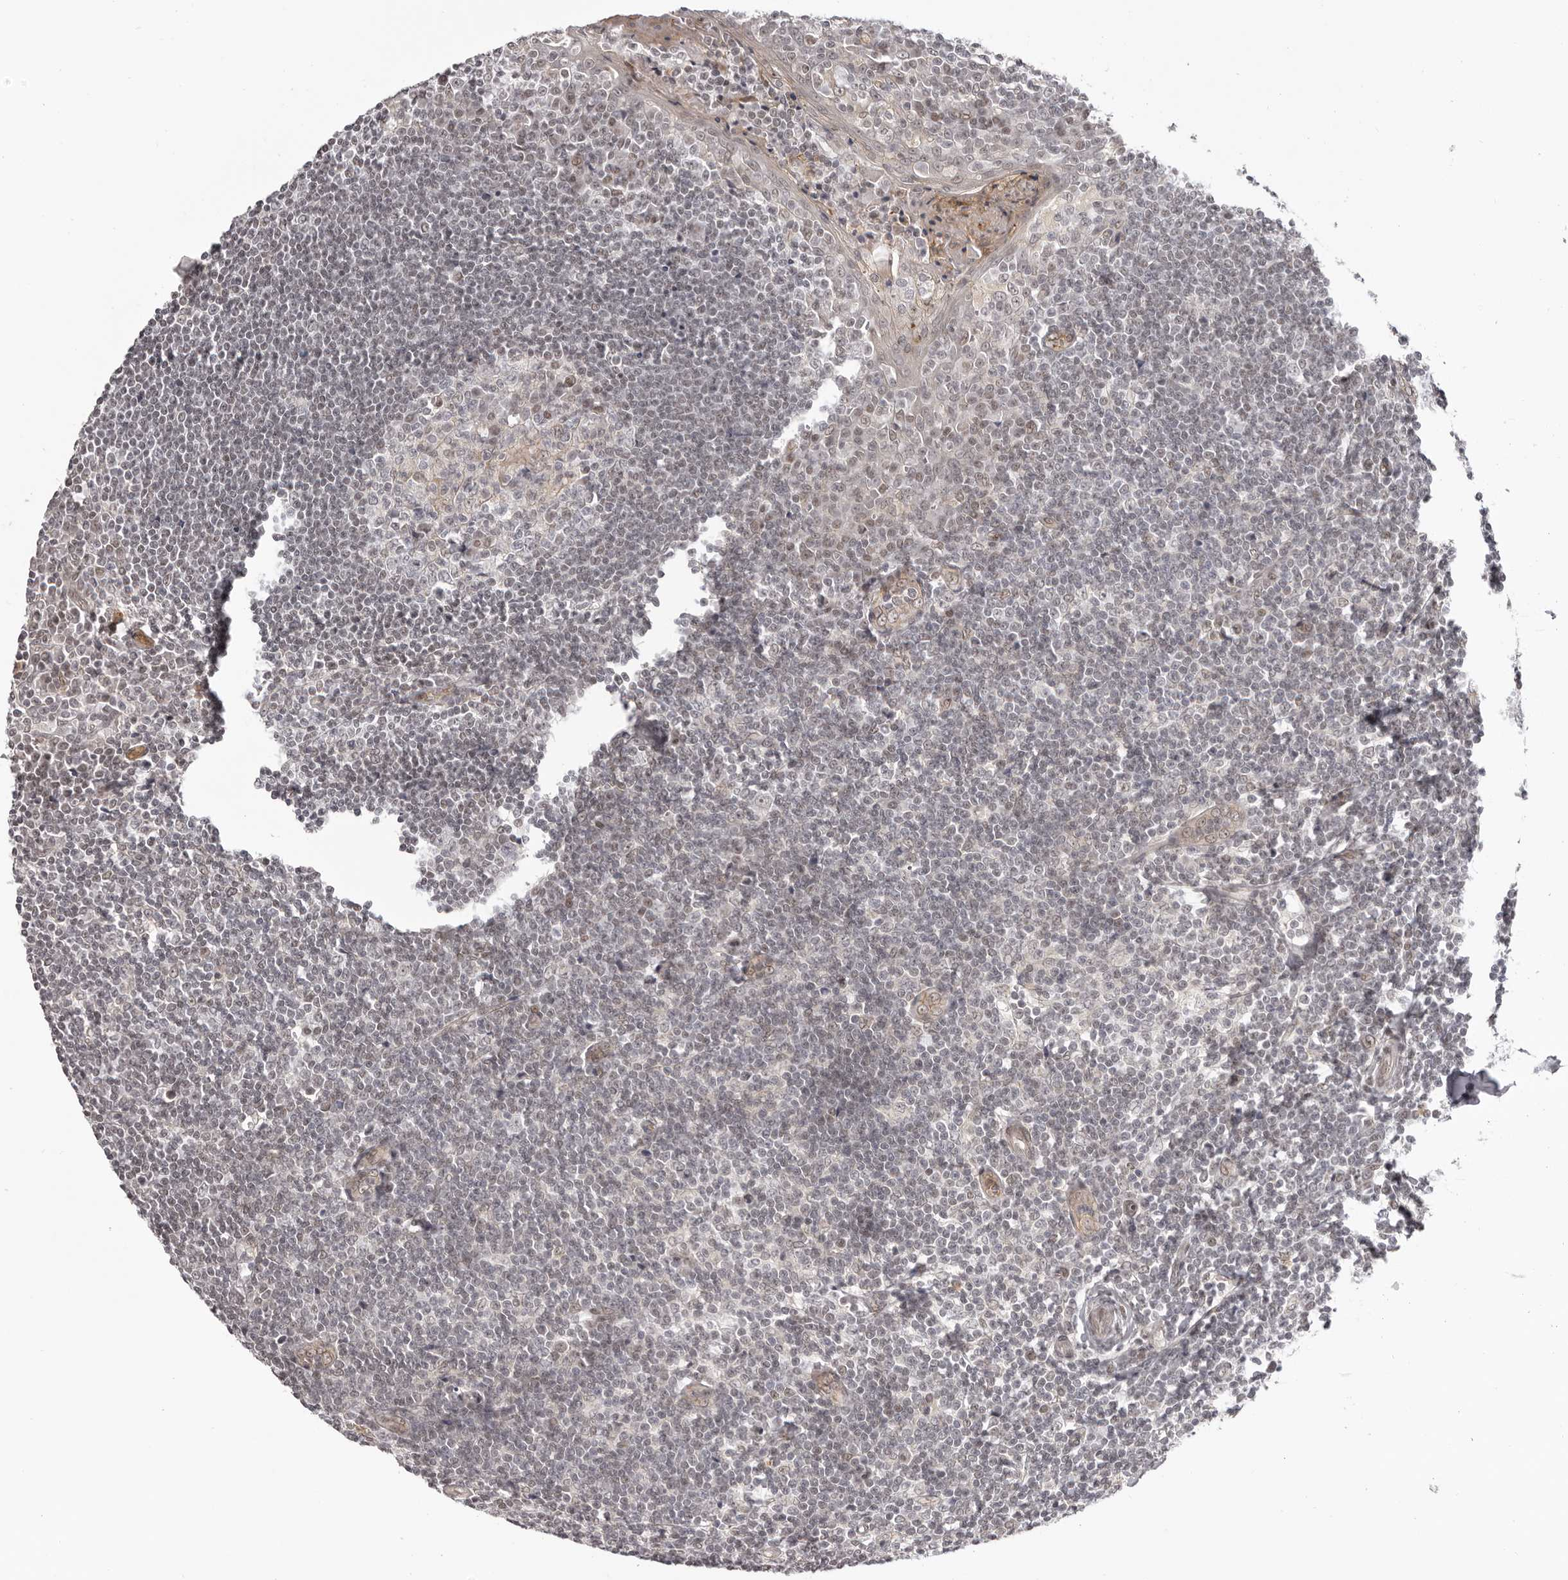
{"staining": {"intensity": "weak", "quantity": "<25%", "location": "nuclear"}, "tissue": "tonsil", "cell_type": "Germinal center cells", "image_type": "normal", "snomed": [{"axis": "morphology", "description": "Normal tissue, NOS"}, {"axis": "topography", "description": "Tonsil"}], "caption": "Protein analysis of normal tonsil demonstrates no significant positivity in germinal center cells.", "gene": "RNF2", "patient": {"sex": "male", "age": 27}}